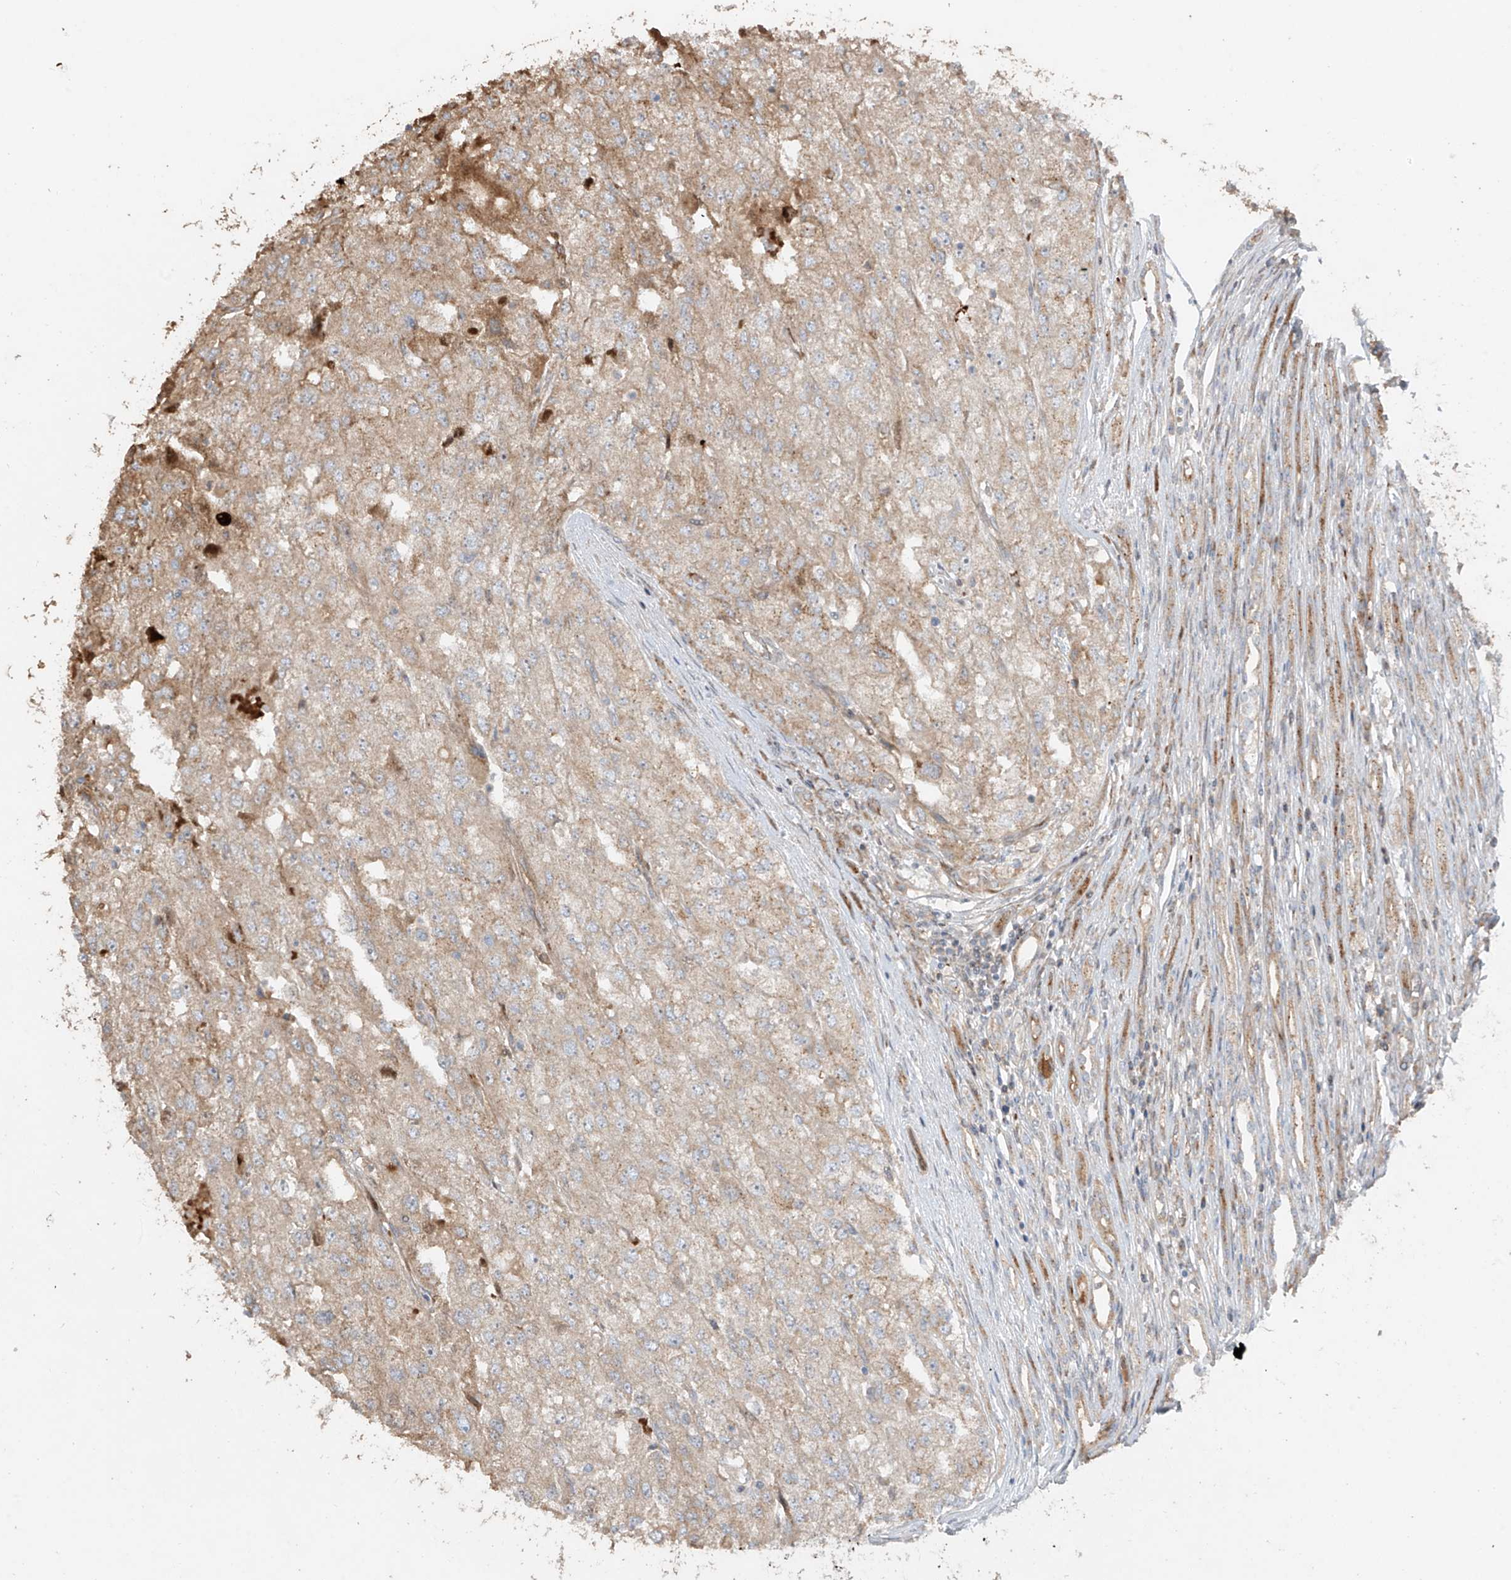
{"staining": {"intensity": "weak", "quantity": ">75%", "location": "cytoplasmic/membranous"}, "tissue": "renal cancer", "cell_type": "Tumor cells", "image_type": "cancer", "snomed": [{"axis": "morphology", "description": "Adenocarcinoma, NOS"}, {"axis": "topography", "description": "Kidney"}], "caption": "High-magnification brightfield microscopy of renal cancer (adenocarcinoma) stained with DAB (brown) and counterstained with hematoxylin (blue). tumor cells exhibit weak cytoplasmic/membranous positivity is appreciated in about>75% of cells.", "gene": "ABTB1", "patient": {"sex": "female", "age": 54}}